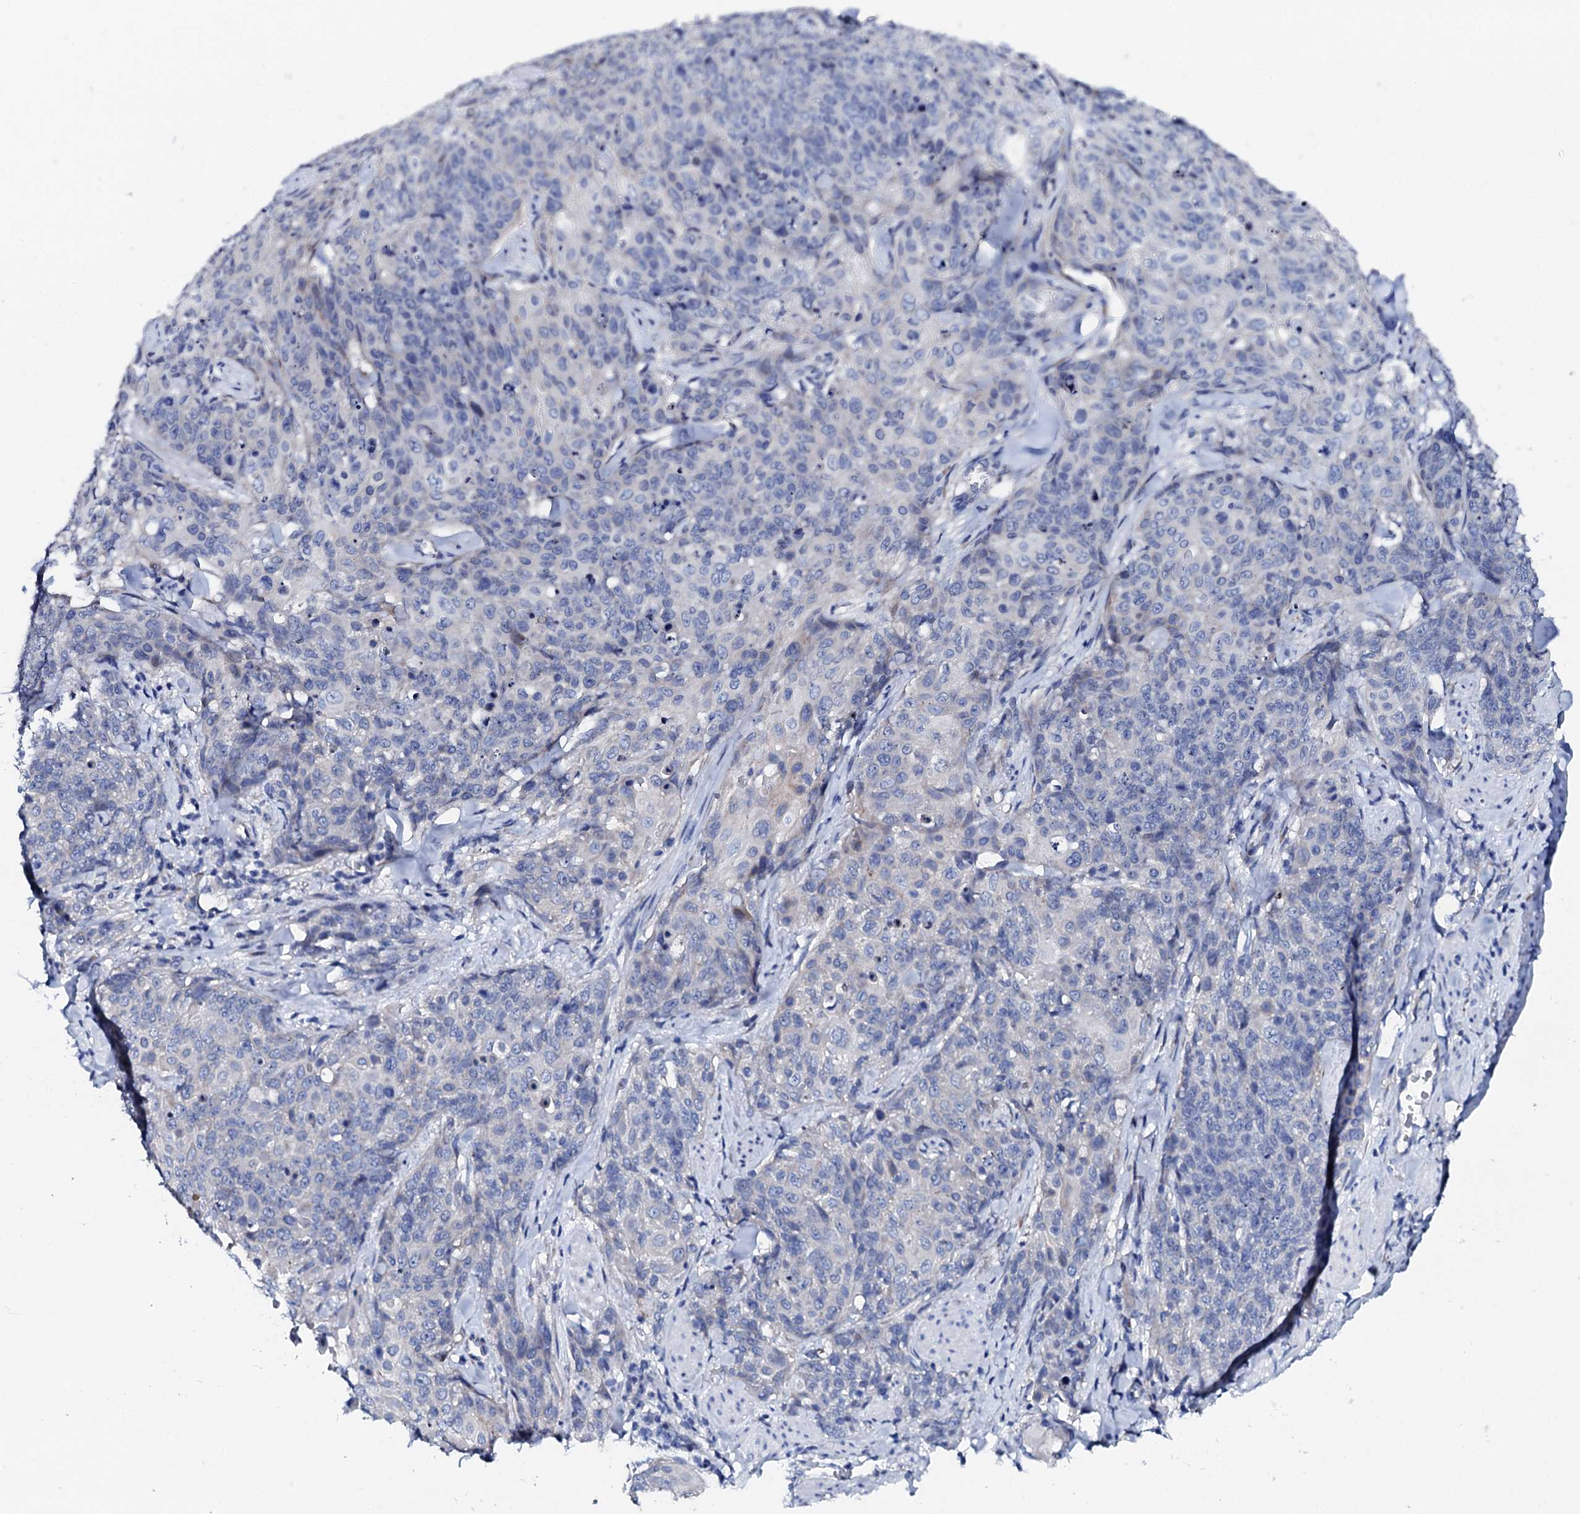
{"staining": {"intensity": "negative", "quantity": "none", "location": "none"}, "tissue": "skin cancer", "cell_type": "Tumor cells", "image_type": "cancer", "snomed": [{"axis": "morphology", "description": "Squamous cell carcinoma, NOS"}, {"axis": "topography", "description": "Skin"}, {"axis": "topography", "description": "Vulva"}], "caption": "There is no significant staining in tumor cells of skin cancer.", "gene": "TRDN", "patient": {"sex": "female", "age": 85}}